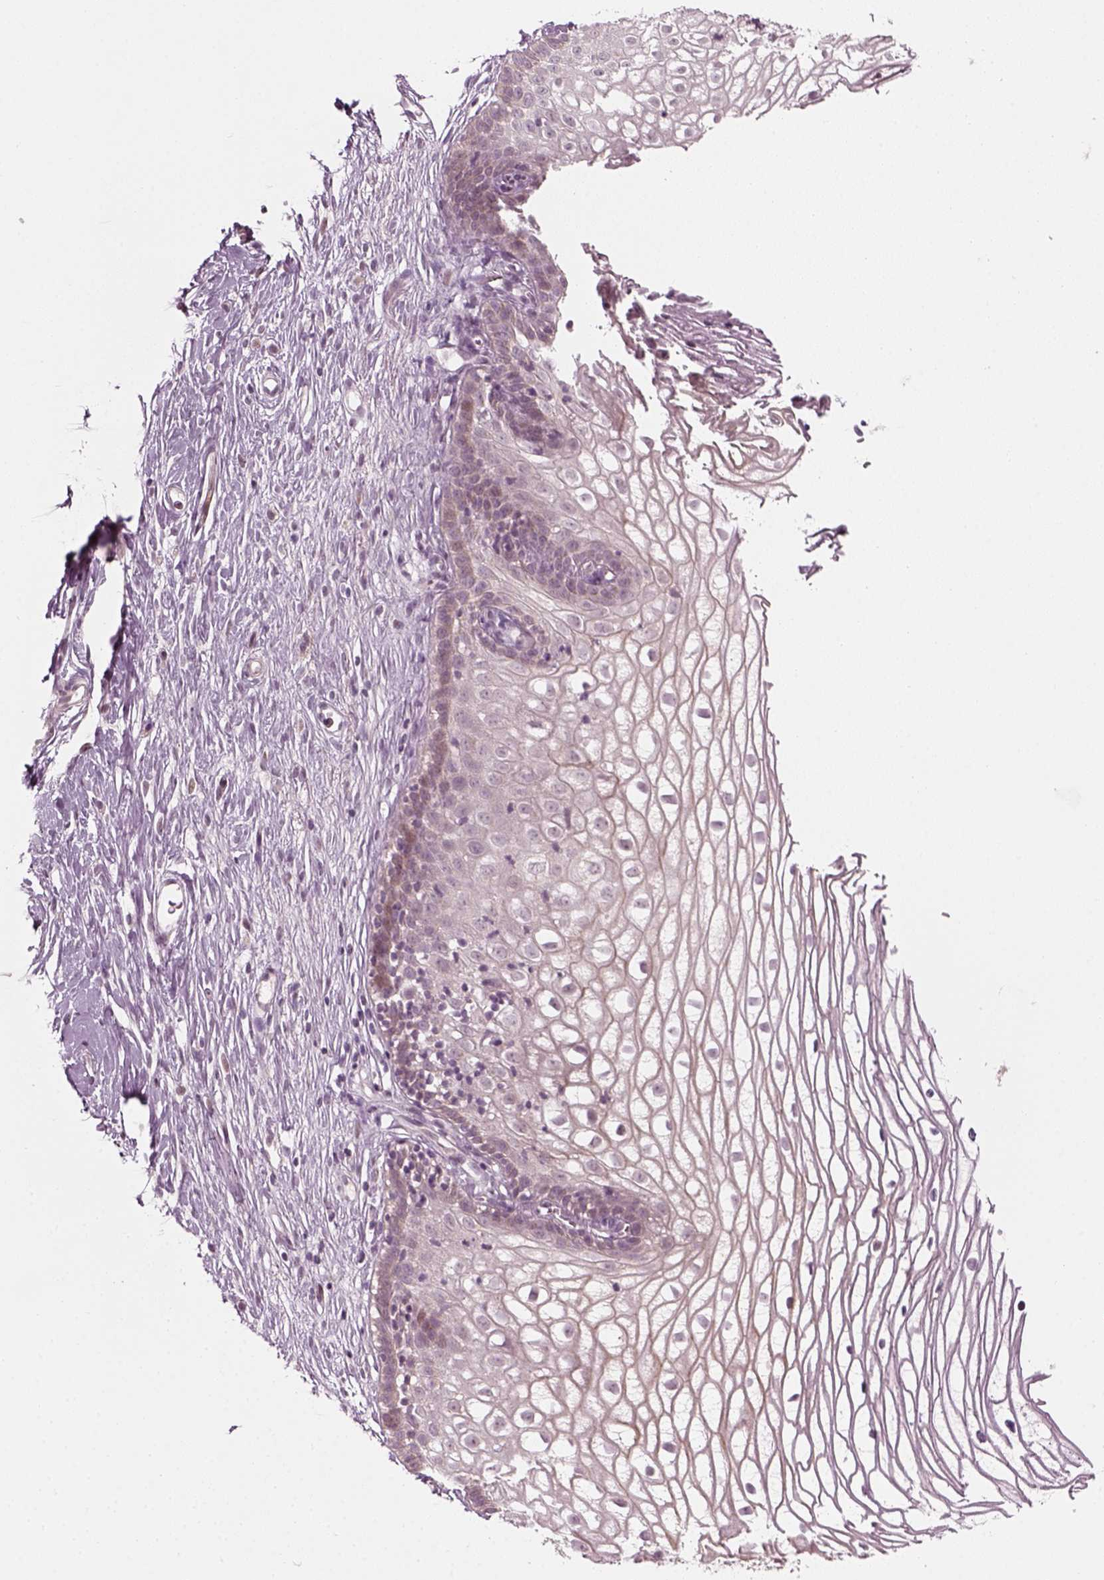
{"staining": {"intensity": "negative", "quantity": "none", "location": "none"}, "tissue": "cervix", "cell_type": "Glandular cells", "image_type": "normal", "snomed": [{"axis": "morphology", "description": "Normal tissue, NOS"}, {"axis": "topography", "description": "Cervix"}], "caption": "This is a histopathology image of immunohistochemistry (IHC) staining of unremarkable cervix, which shows no positivity in glandular cells.", "gene": "MLIP", "patient": {"sex": "female", "age": 40}}